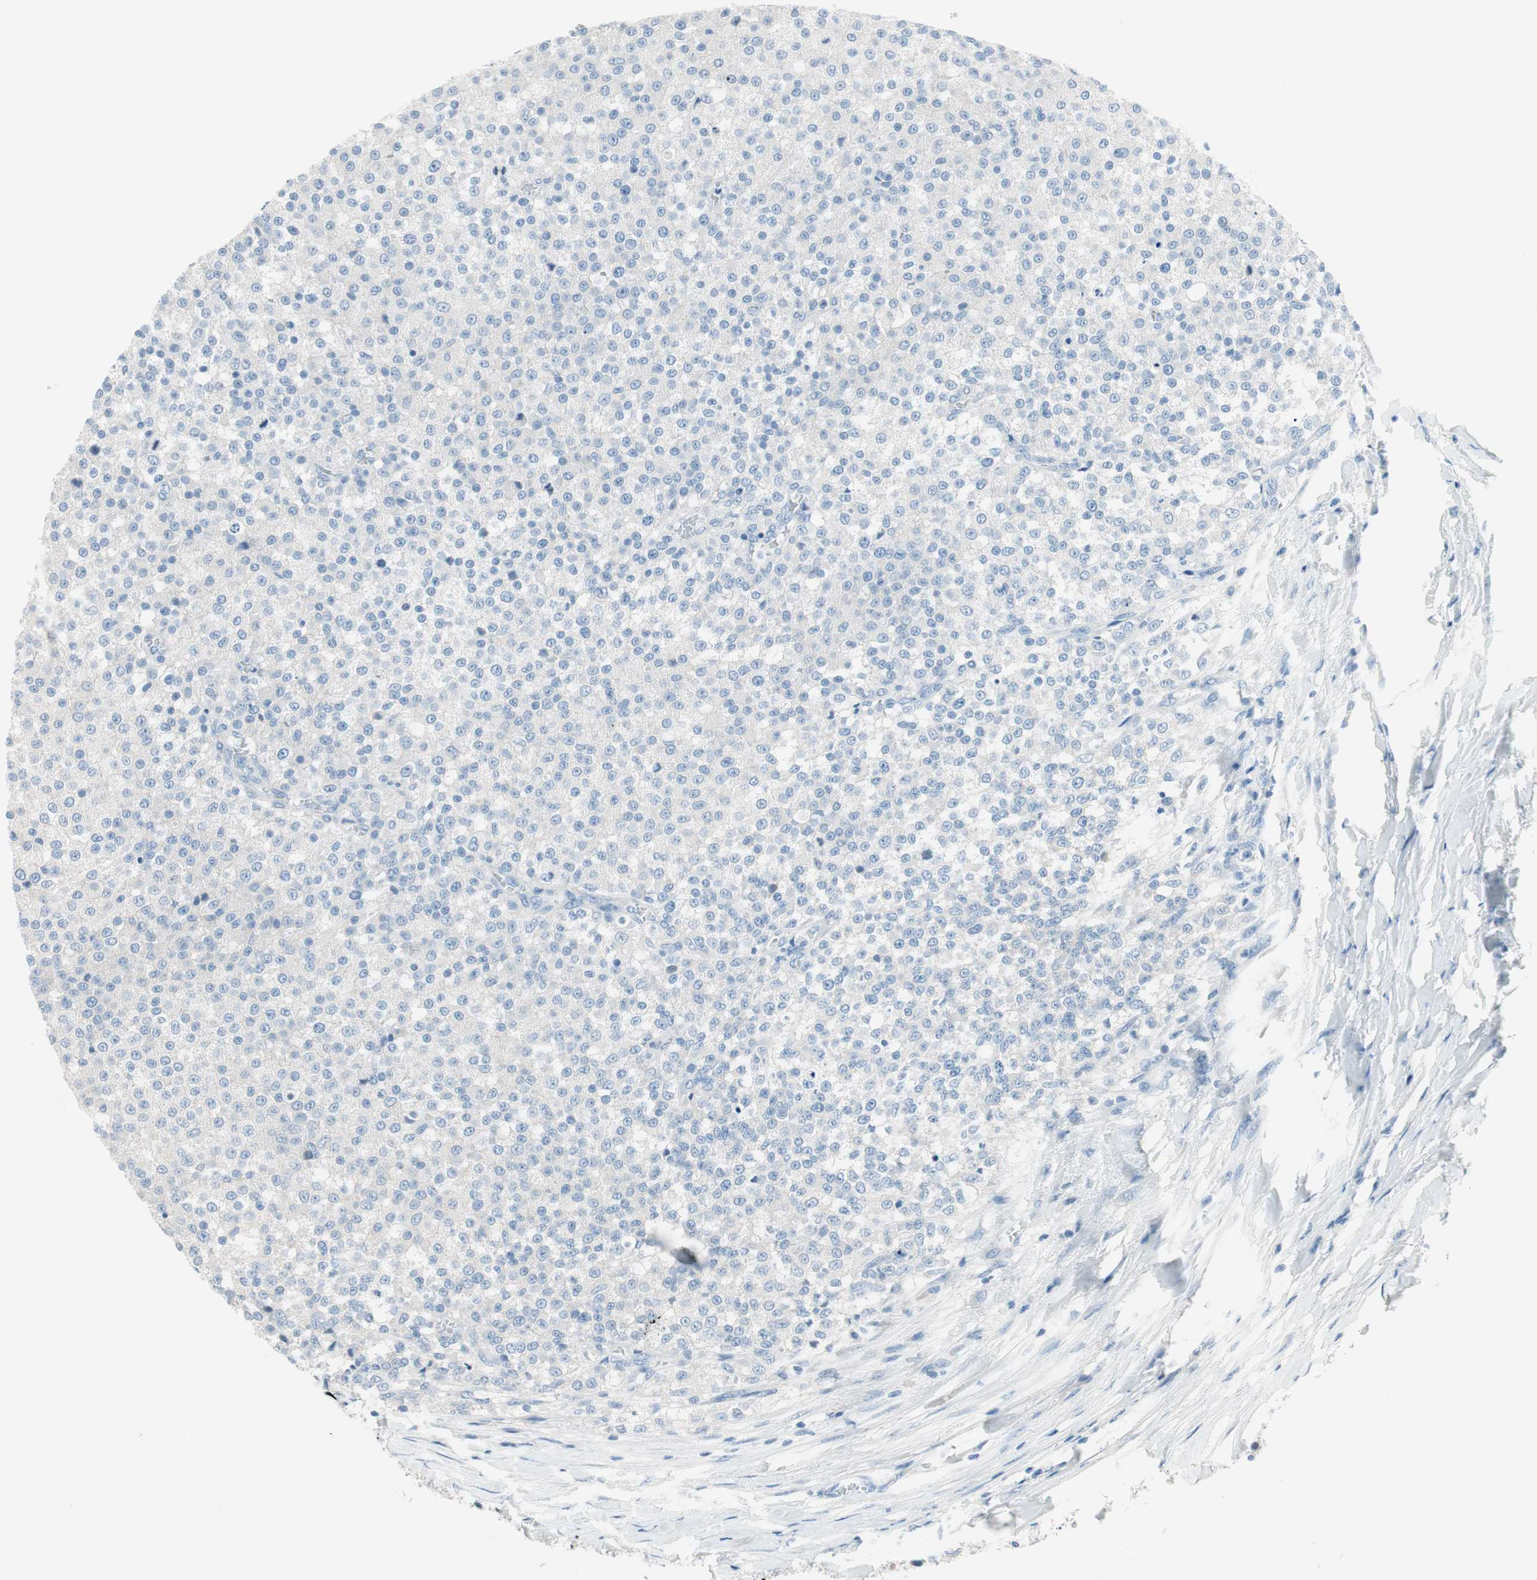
{"staining": {"intensity": "negative", "quantity": "none", "location": "none"}, "tissue": "testis cancer", "cell_type": "Tumor cells", "image_type": "cancer", "snomed": [{"axis": "morphology", "description": "Seminoma, NOS"}, {"axis": "topography", "description": "Testis"}], "caption": "Testis cancer was stained to show a protein in brown. There is no significant staining in tumor cells.", "gene": "PRRG4", "patient": {"sex": "male", "age": 59}}